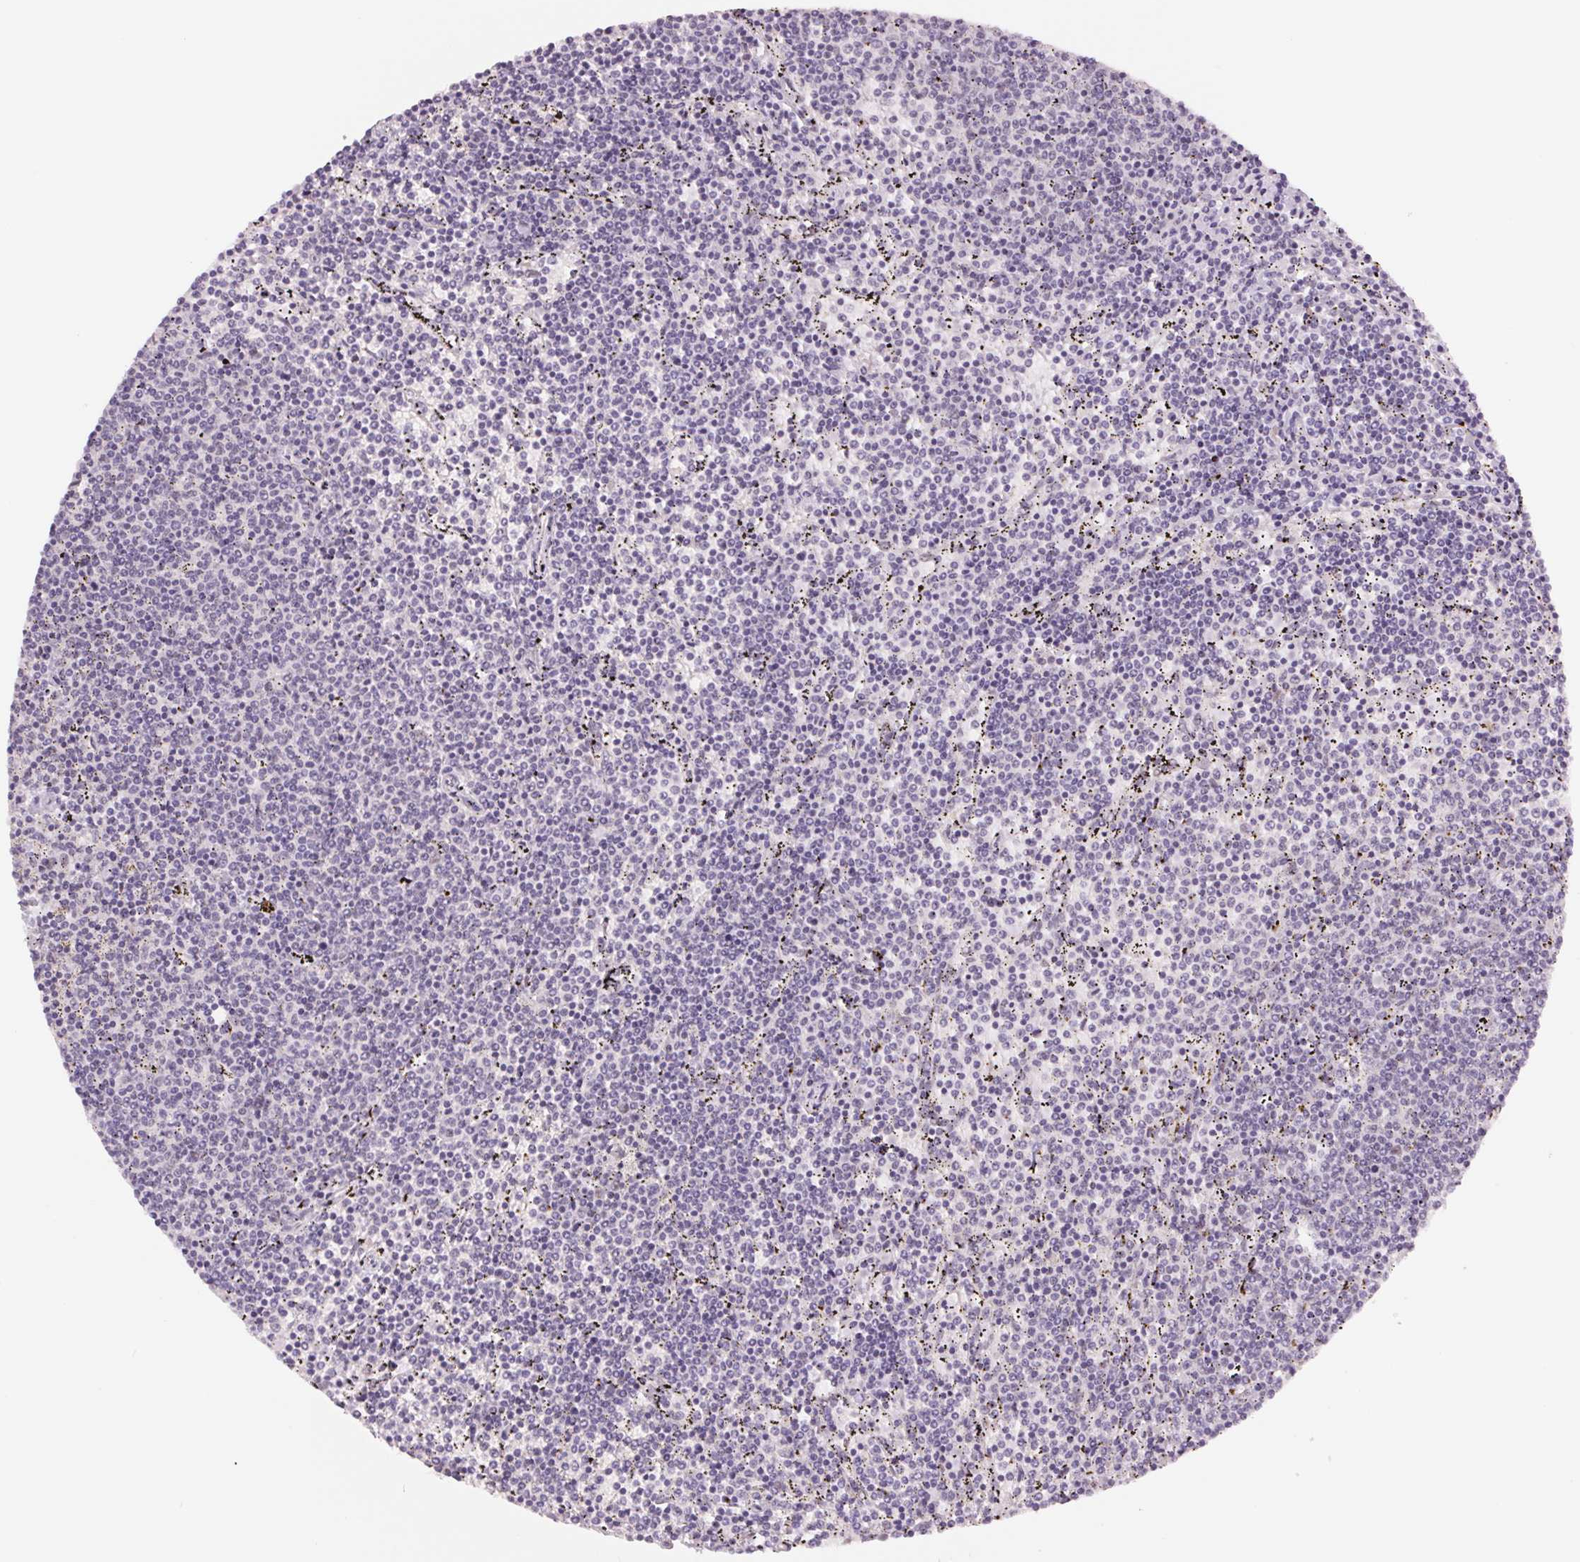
{"staining": {"intensity": "negative", "quantity": "none", "location": "none"}, "tissue": "lymphoma", "cell_type": "Tumor cells", "image_type": "cancer", "snomed": [{"axis": "morphology", "description": "Malignant lymphoma, non-Hodgkin's type, Low grade"}, {"axis": "topography", "description": "Spleen"}], "caption": "Immunohistochemistry (IHC) photomicrograph of neoplastic tissue: human lymphoma stained with DAB displays no significant protein positivity in tumor cells.", "gene": "ZC3H14", "patient": {"sex": "female", "age": 50}}